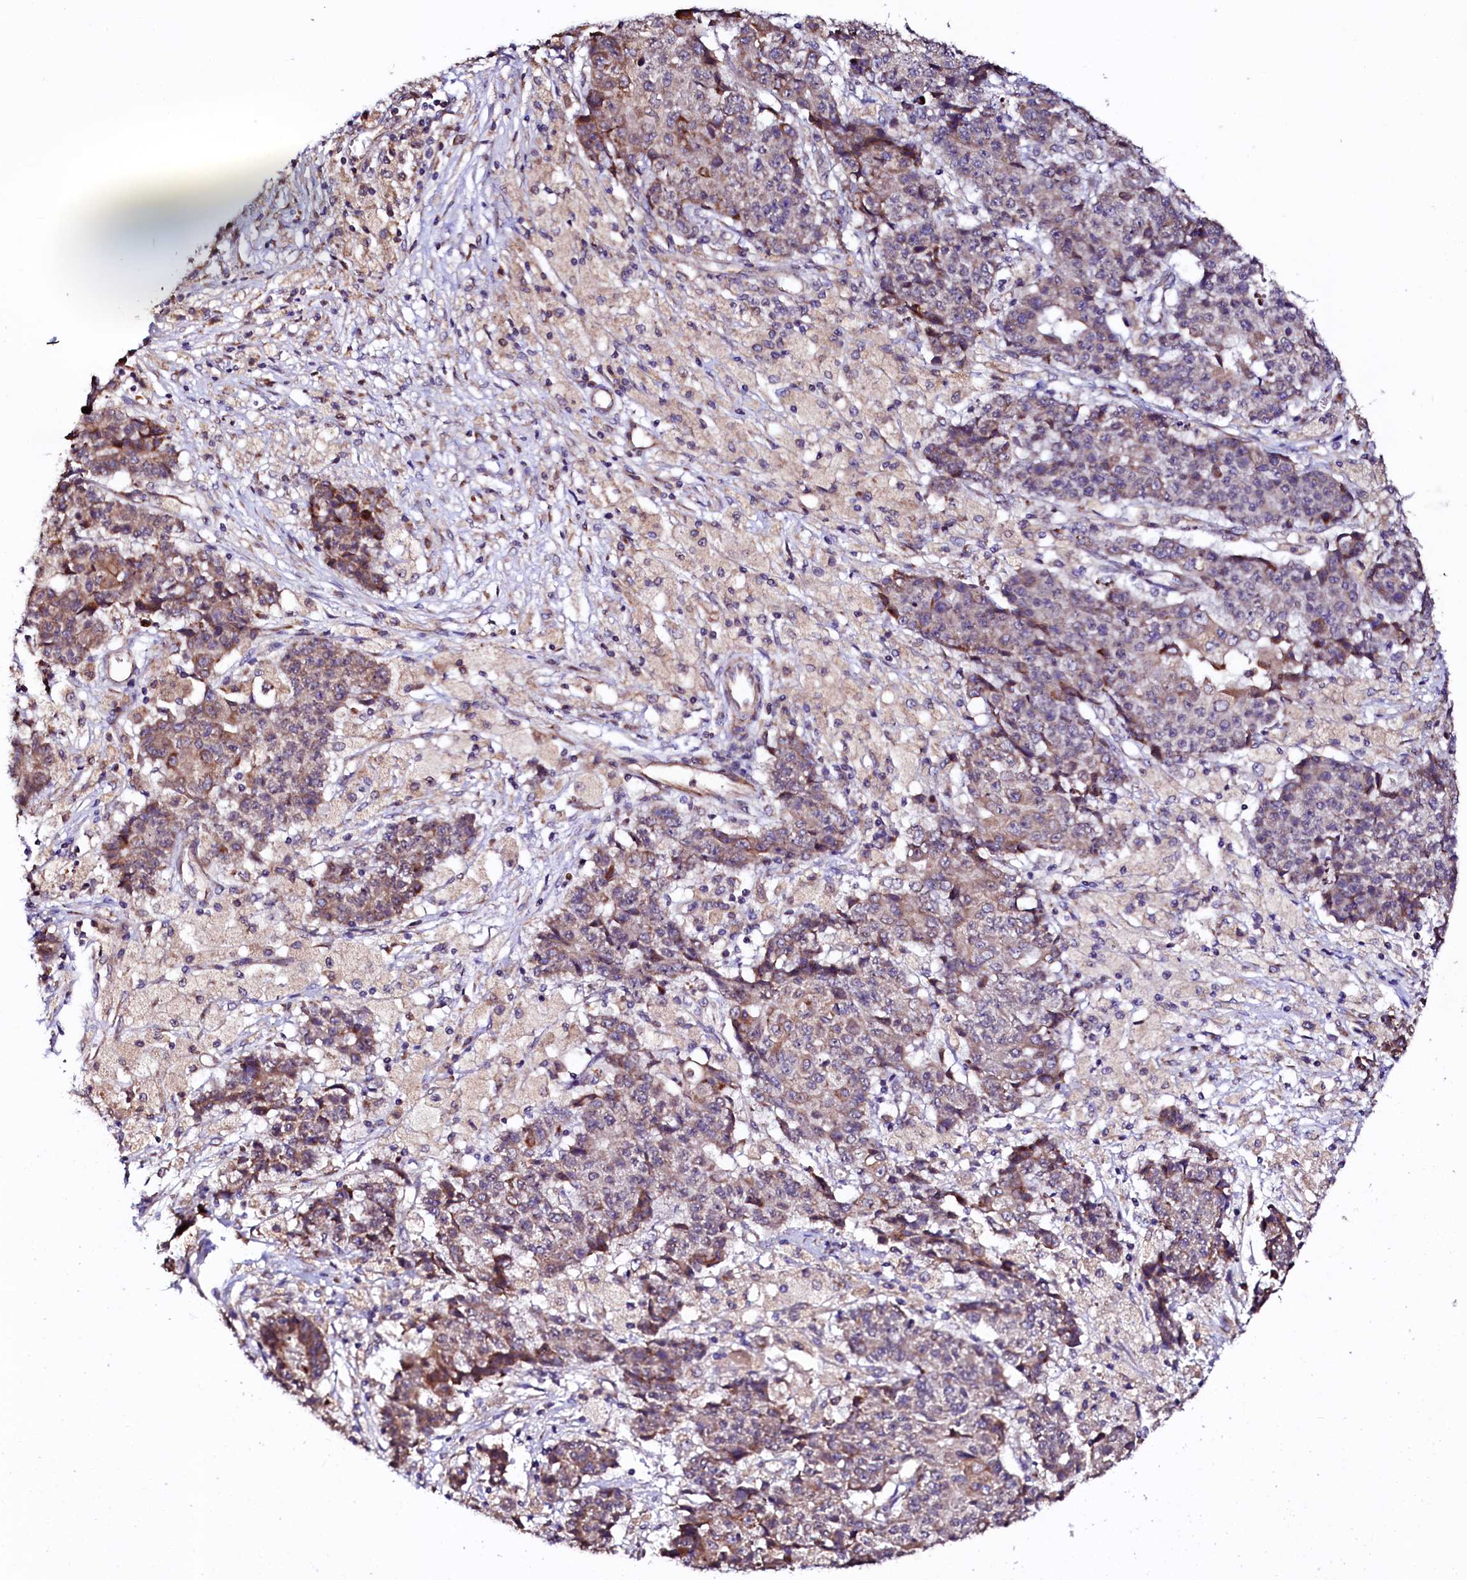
{"staining": {"intensity": "weak", "quantity": "<25%", "location": "cytoplasmic/membranous"}, "tissue": "ovarian cancer", "cell_type": "Tumor cells", "image_type": "cancer", "snomed": [{"axis": "morphology", "description": "Carcinoma, endometroid"}, {"axis": "topography", "description": "Ovary"}], "caption": "DAB immunohistochemical staining of ovarian cancer (endometroid carcinoma) exhibits no significant expression in tumor cells. (DAB IHC visualized using brightfield microscopy, high magnification).", "gene": "UBE3C", "patient": {"sex": "female", "age": 42}}